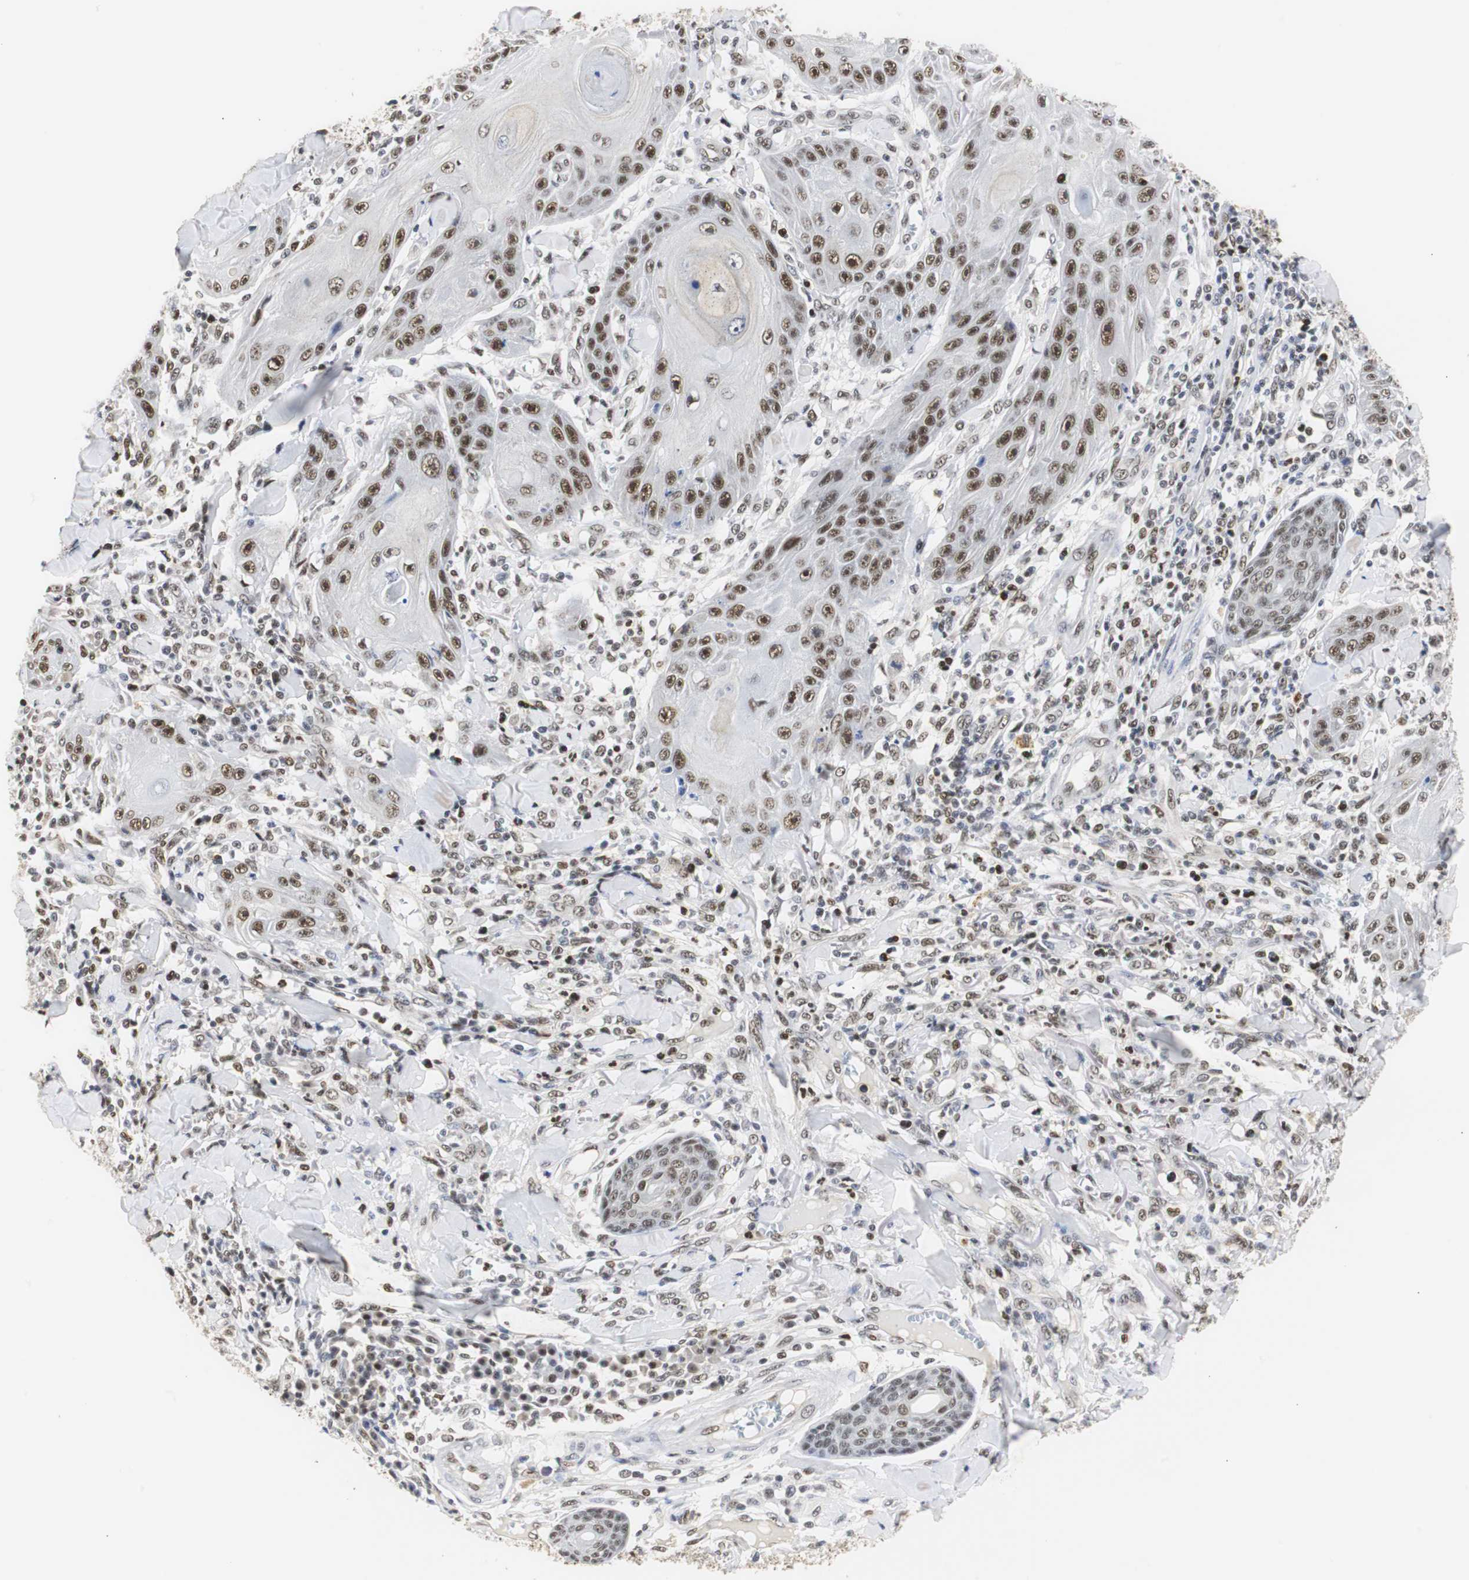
{"staining": {"intensity": "strong", "quantity": ">75%", "location": "nuclear"}, "tissue": "skin cancer", "cell_type": "Tumor cells", "image_type": "cancer", "snomed": [{"axis": "morphology", "description": "Squamous cell carcinoma, NOS"}, {"axis": "topography", "description": "Skin"}], "caption": "This photomicrograph reveals IHC staining of squamous cell carcinoma (skin), with high strong nuclear expression in approximately >75% of tumor cells.", "gene": "ZFC3H1", "patient": {"sex": "female", "age": 78}}